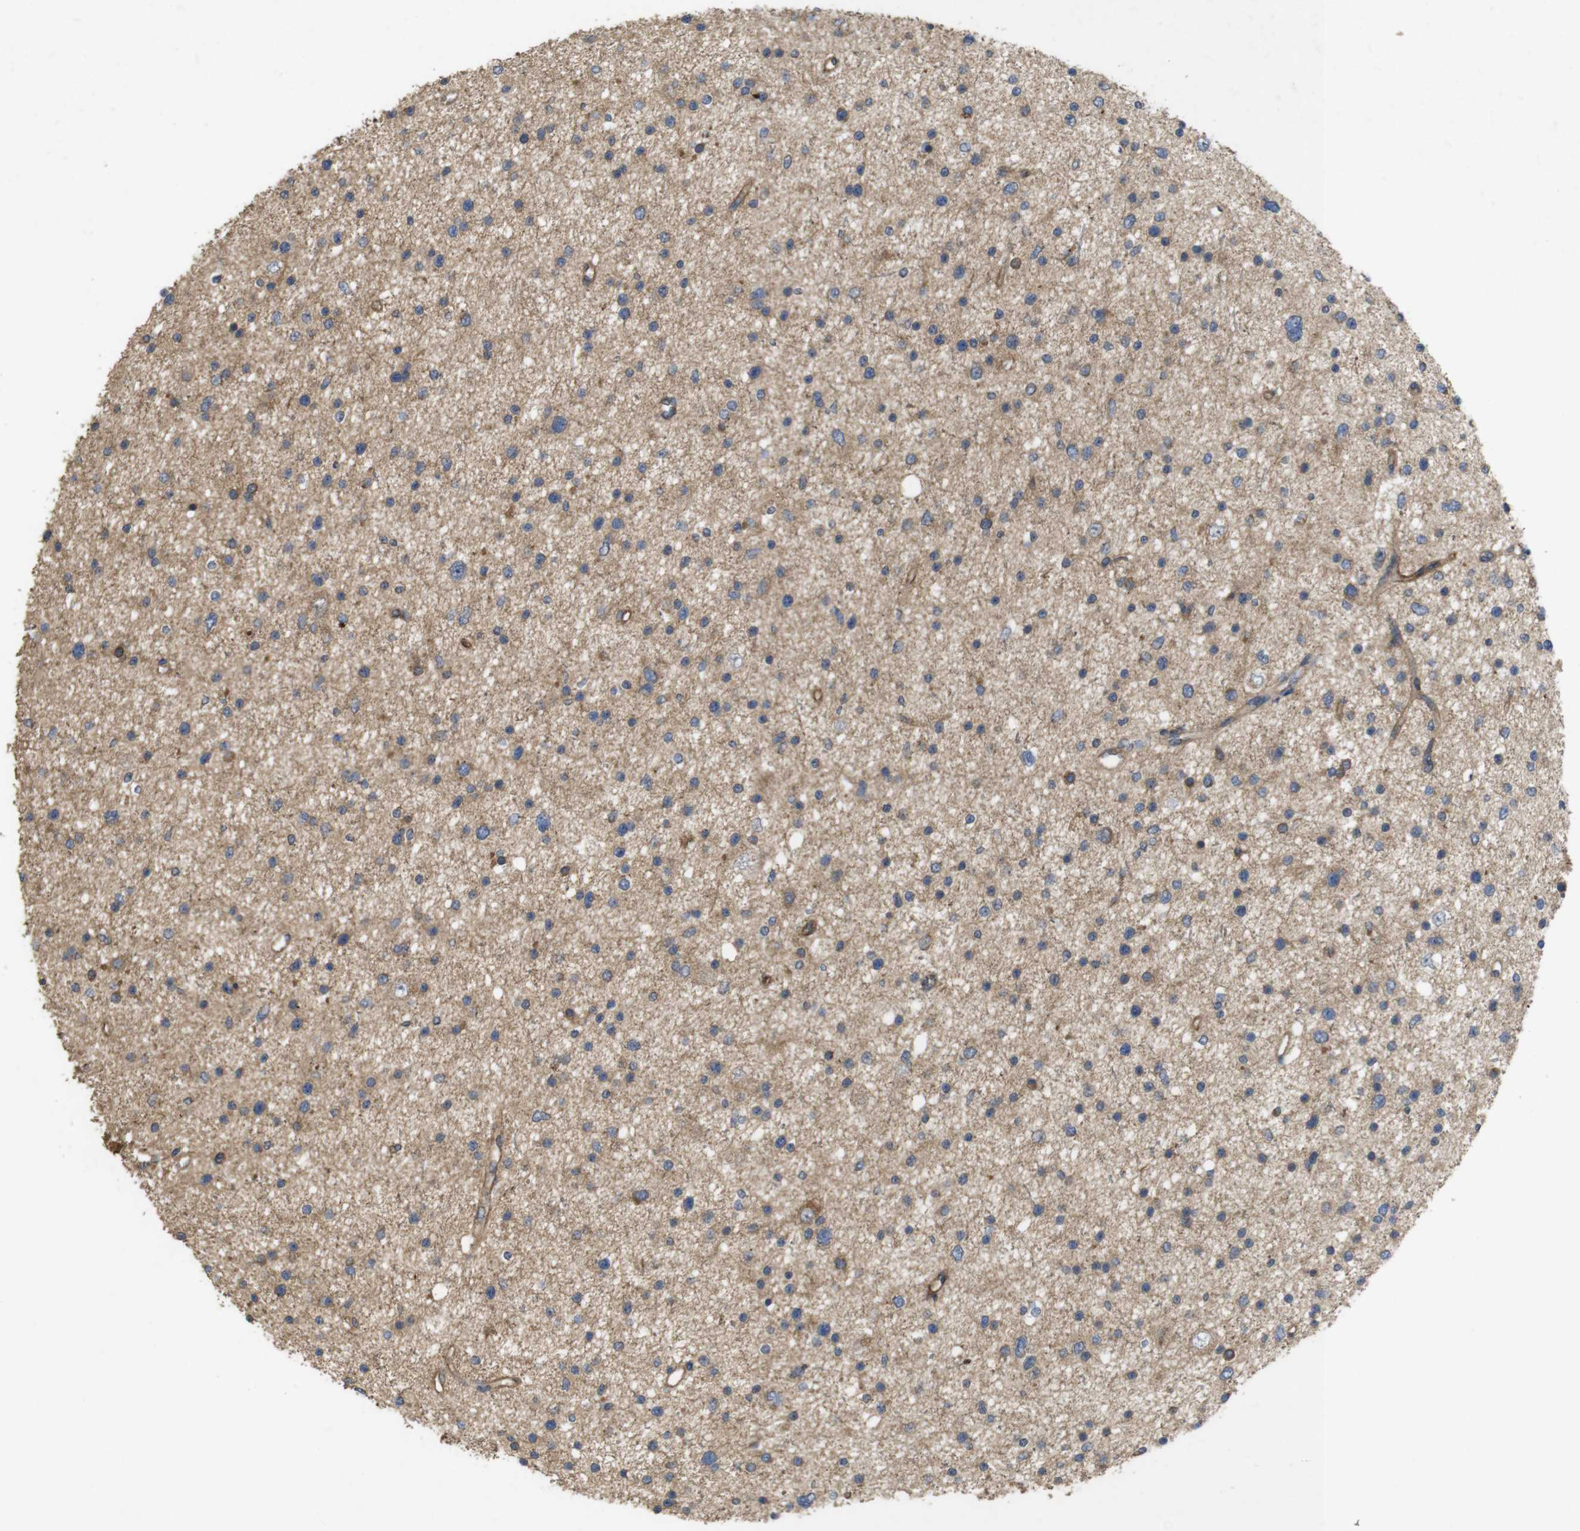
{"staining": {"intensity": "weak", "quantity": ">75%", "location": "cytoplasmic/membranous"}, "tissue": "glioma", "cell_type": "Tumor cells", "image_type": "cancer", "snomed": [{"axis": "morphology", "description": "Glioma, malignant, Low grade"}, {"axis": "topography", "description": "Brain"}], "caption": "About >75% of tumor cells in low-grade glioma (malignant) exhibit weak cytoplasmic/membranous protein positivity as visualized by brown immunohistochemical staining.", "gene": "KCNS3", "patient": {"sex": "female", "age": 37}}